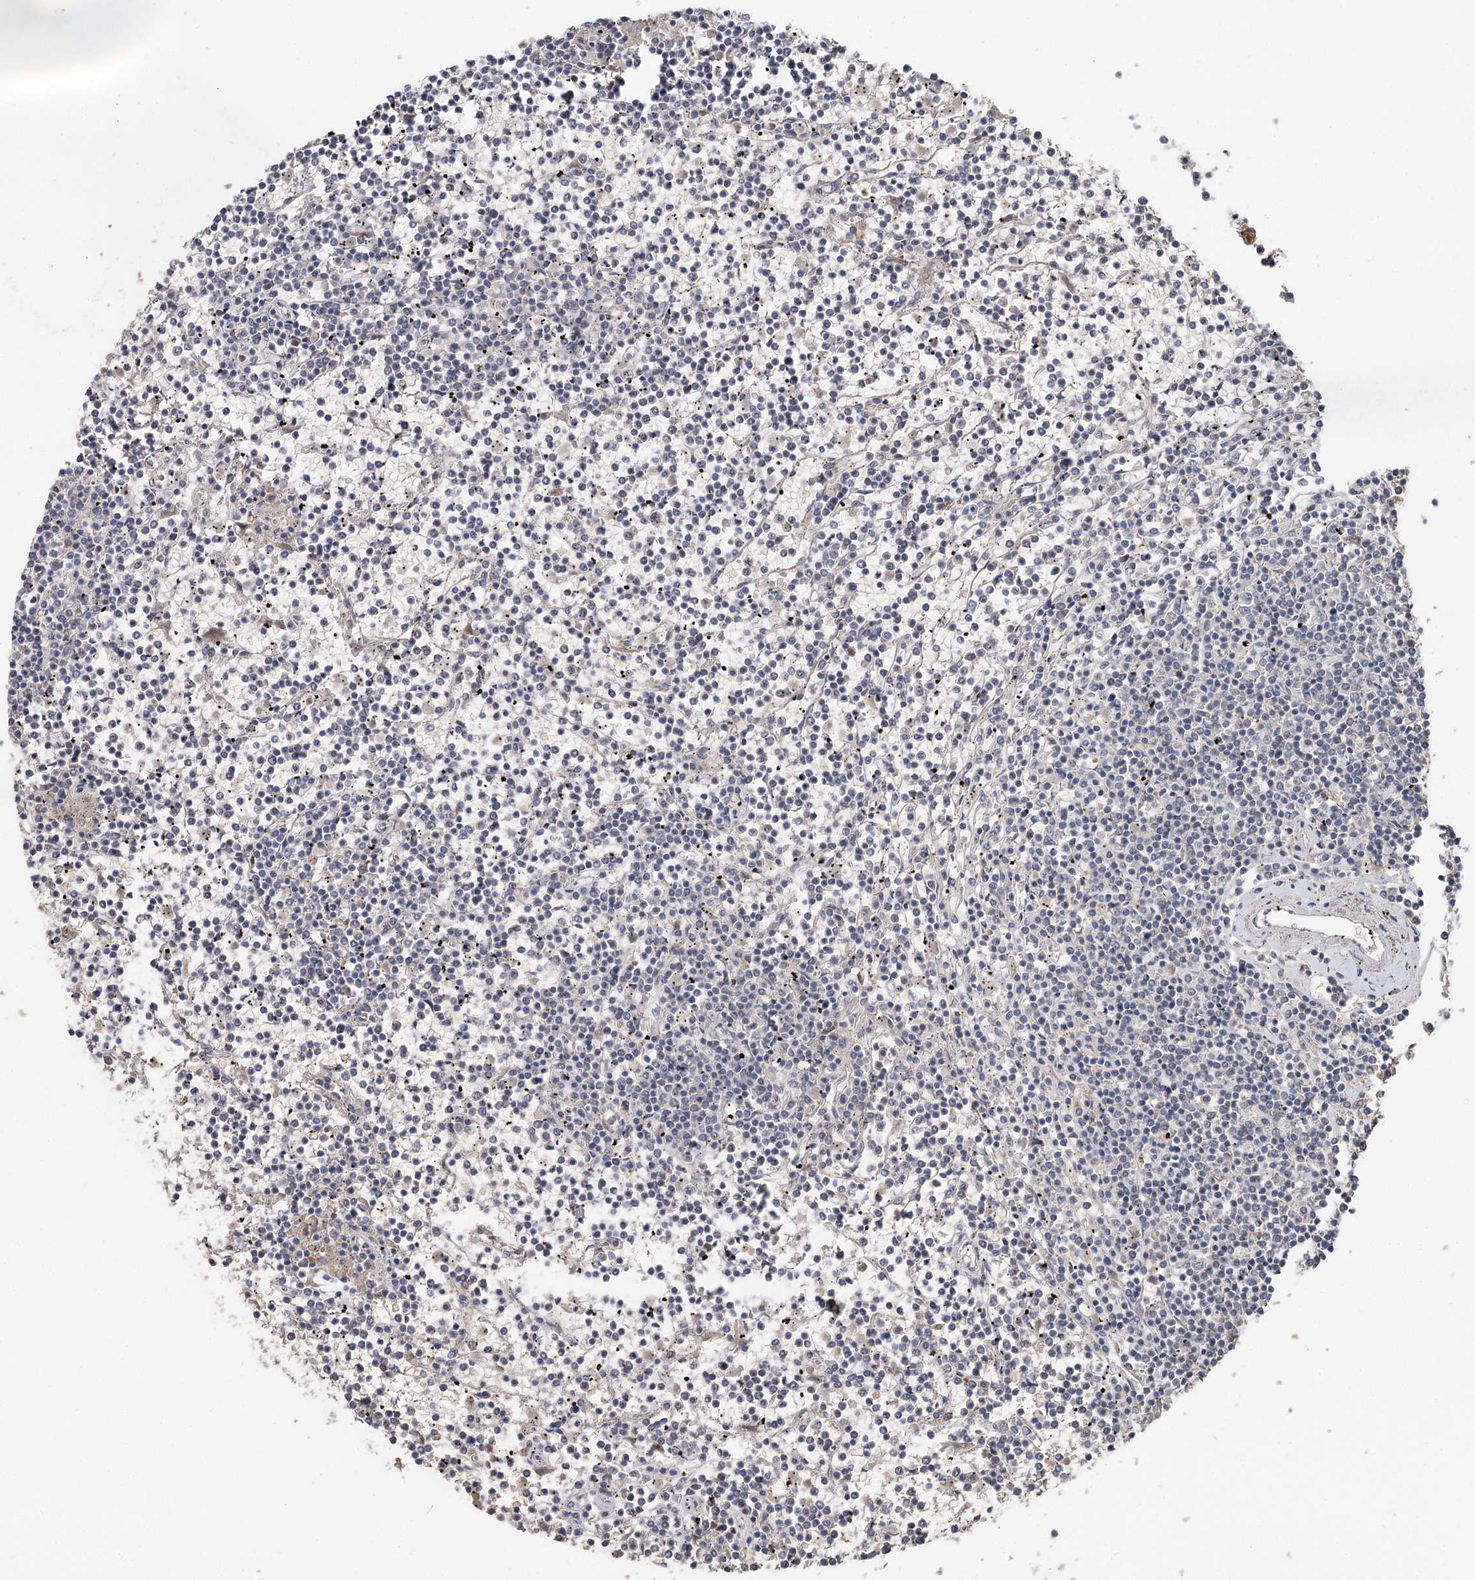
{"staining": {"intensity": "negative", "quantity": "none", "location": "none"}, "tissue": "lymphoma", "cell_type": "Tumor cells", "image_type": "cancer", "snomed": [{"axis": "morphology", "description": "Malignant lymphoma, non-Hodgkin's type, Low grade"}, {"axis": "topography", "description": "Spleen"}], "caption": "Lymphoma was stained to show a protein in brown. There is no significant positivity in tumor cells.", "gene": "FBXO7", "patient": {"sex": "female", "age": 19}}